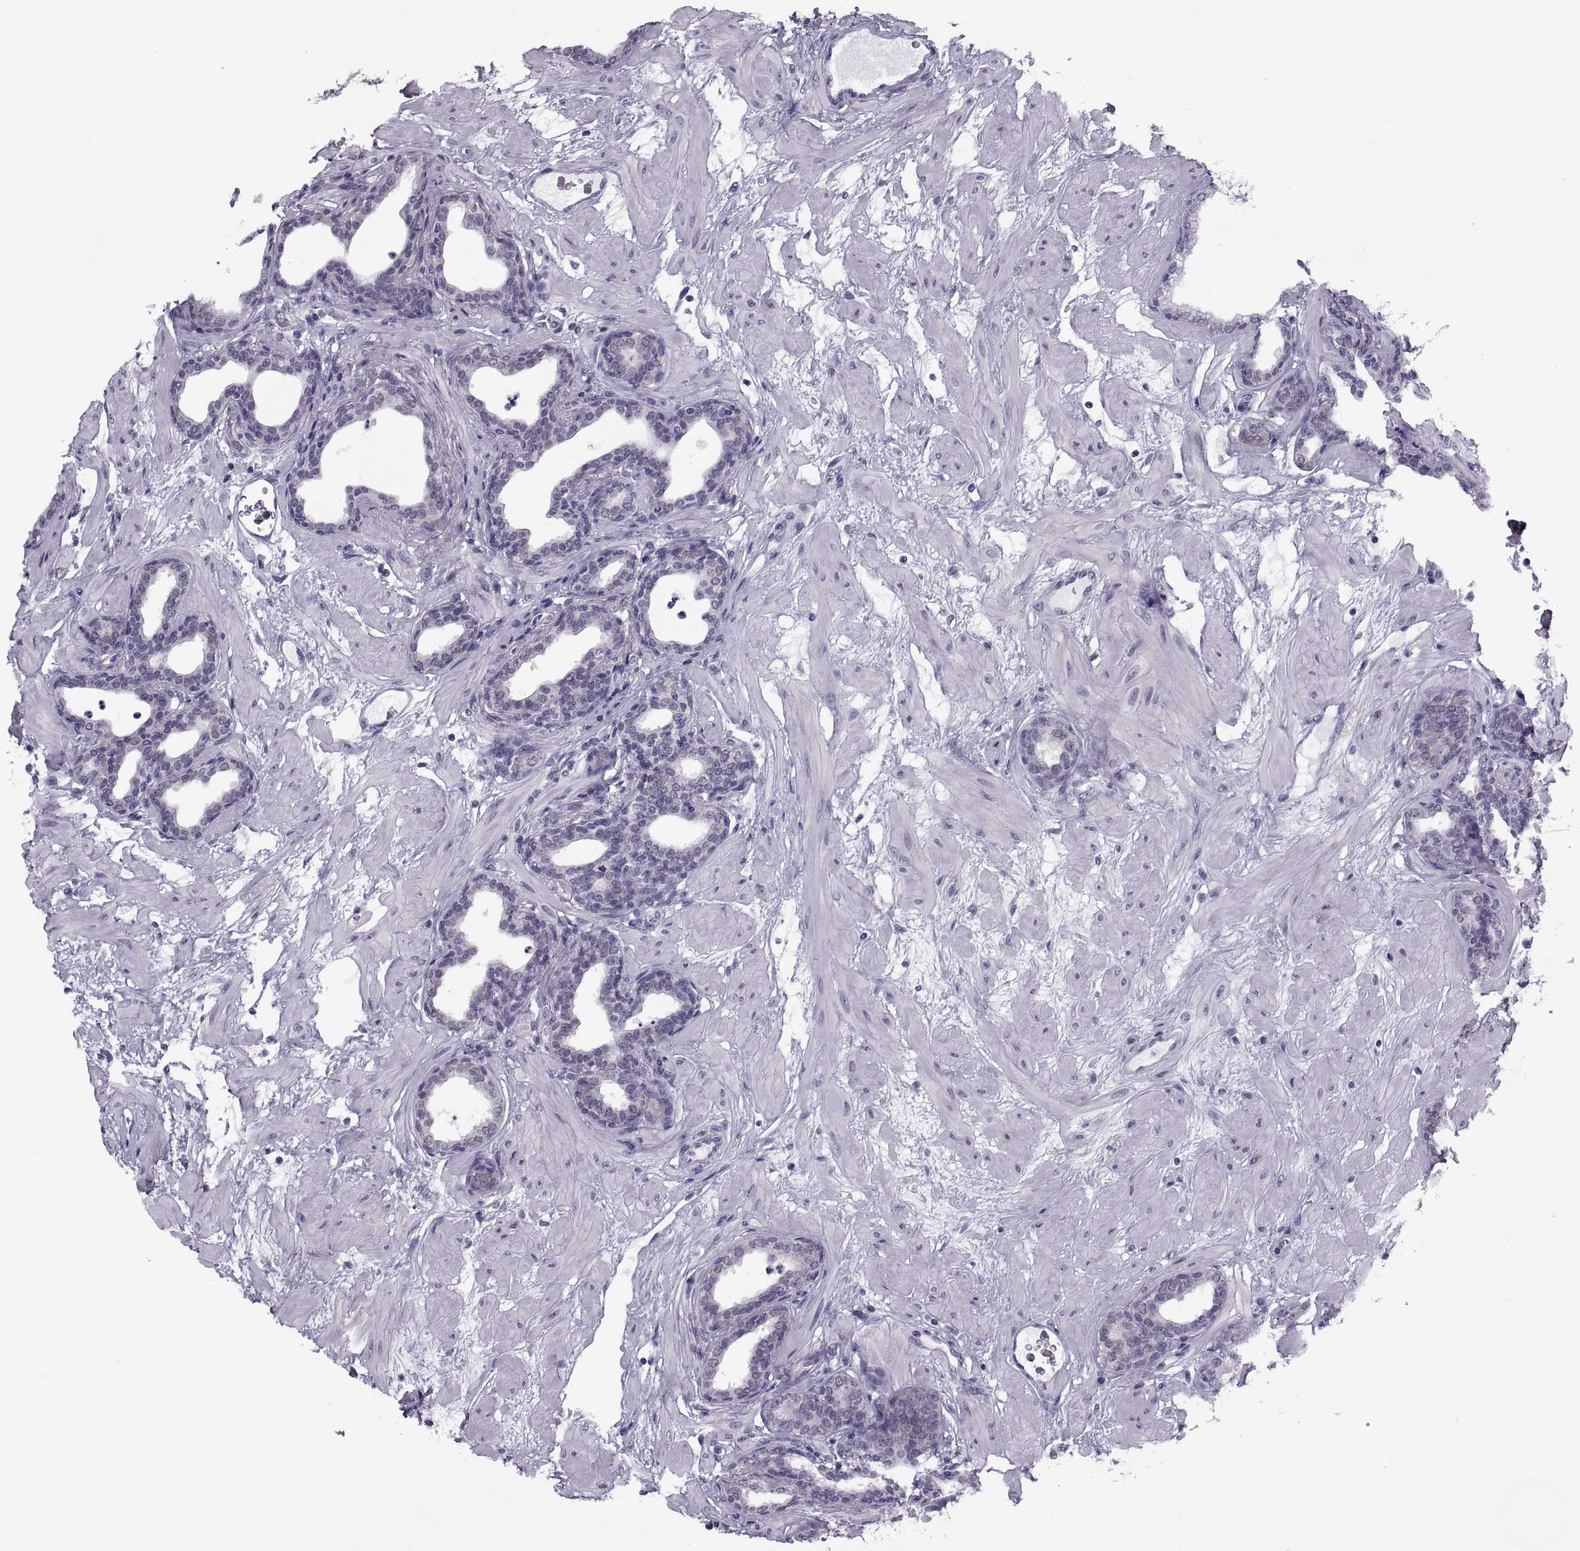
{"staining": {"intensity": "negative", "quantity": "none", "location": "none"}, "tissue": "prostate", "cell_type": "Glandular cells", "image_type": "normal", "snomed": [{"axis": "morphology", "description": "Normal tissue, NOS"}, {"axis": "topography", "description": "Prostate"}], "caption": "DAB immunohistochemical staining of normal prostate shows no significant staining in glandular cells. (Stains: DAB (3,3'-diaminobenzidine) immunohistochemistry (IHC) with hematoxylin counter stain, Microscopy: brightfield microscopy at high magnification).", "gene": "TBC1D3B", "patient": {"sex": "male", "age": 37}}